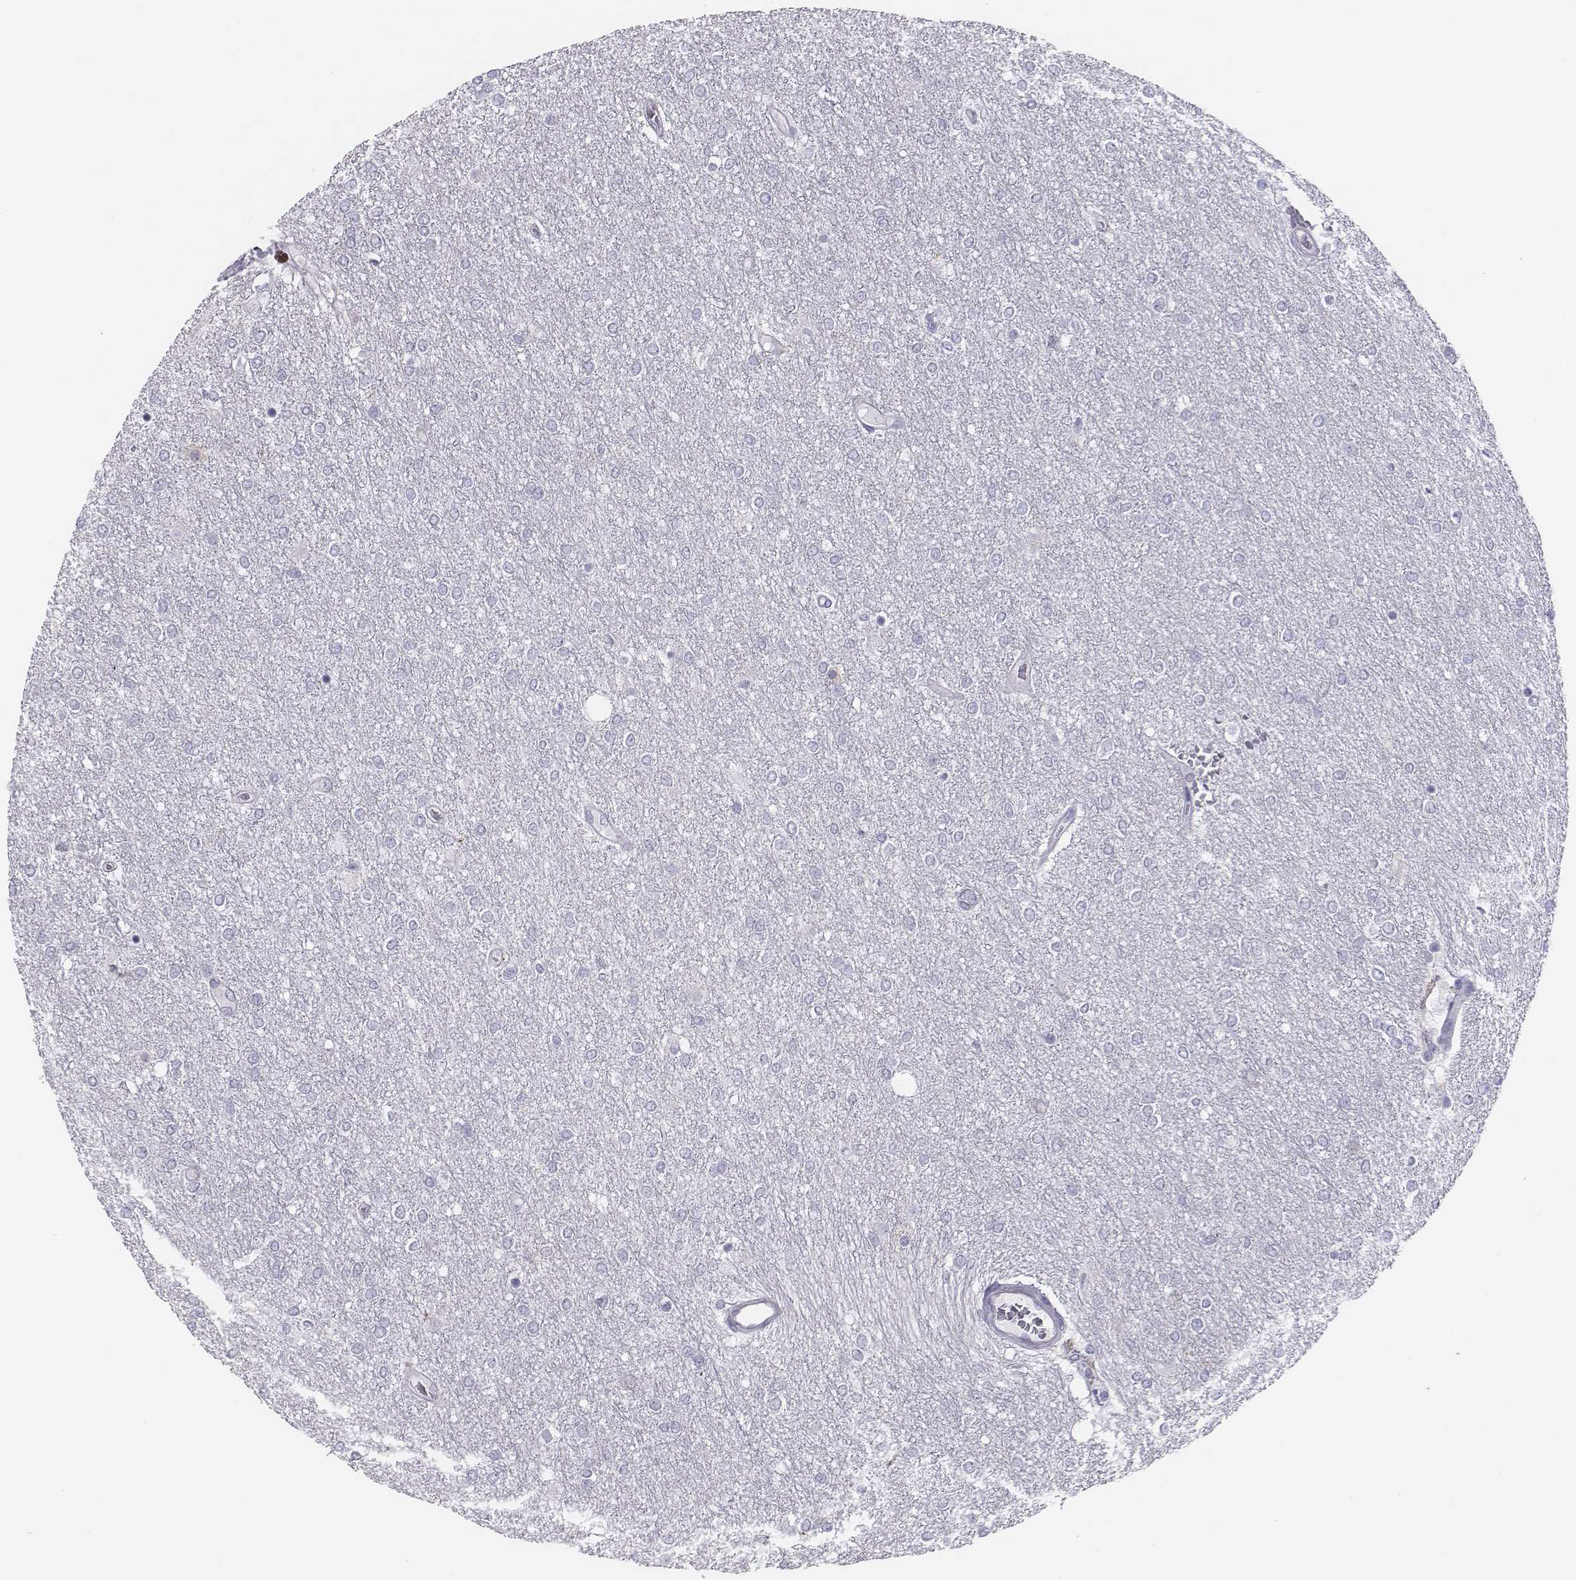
{"staining": {"intensity": "negative", "quantity": "none", "location": "none"}, "tissue": "glioma", "cell_type": "Tumor cells", "image_type": "cancer", "snomed": [{"axis": "morphology", "description": "Glioma, malignant, High grade"}, {"axis": "topography", "description": "Brain"}], "caption": "This is an immunohistochemistry (IHC) histopathology image of malignant high-grade glioma. There is no staining in tumor cells.", "gene": "CHST14", "patient": {"sex": "female", "age": 61}}